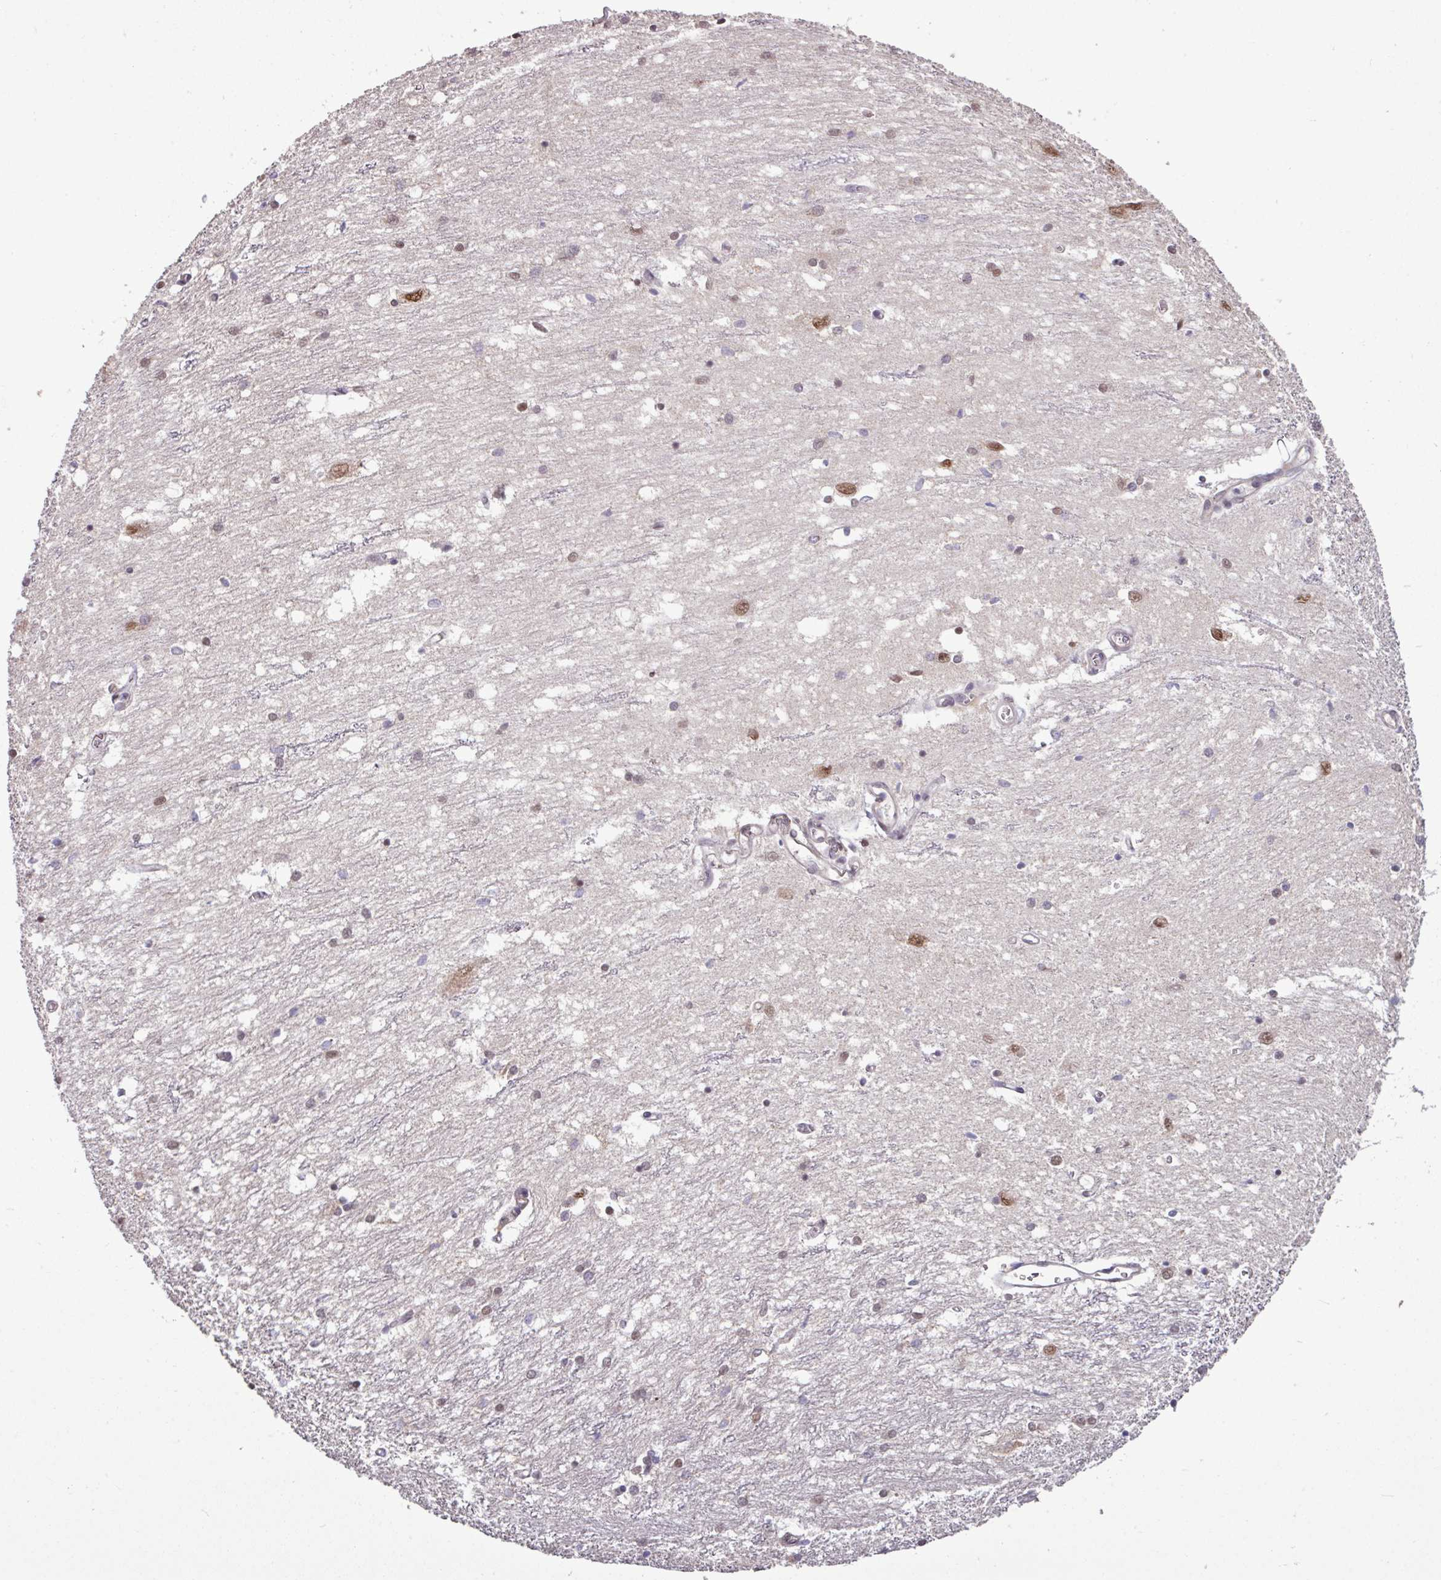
{"staining": {"intensity": "negative", "quantity": "none", "location": "none"}, "tissue": "caudate", "cell_type": "Glial cells", "image_type": "normal", "snomed": [{"axis": "morphology", "description": "Normal tissue, NOS"}, {"axis": "topography", "description": "Lateral ventricle wall"}], "caption": "This is a histopathology image of immunohistochemistry staining of normal caudate, which shows no expression in glial cells.", "gene": "SKIC2", "patient": {"sex": "male", "age": 37}}